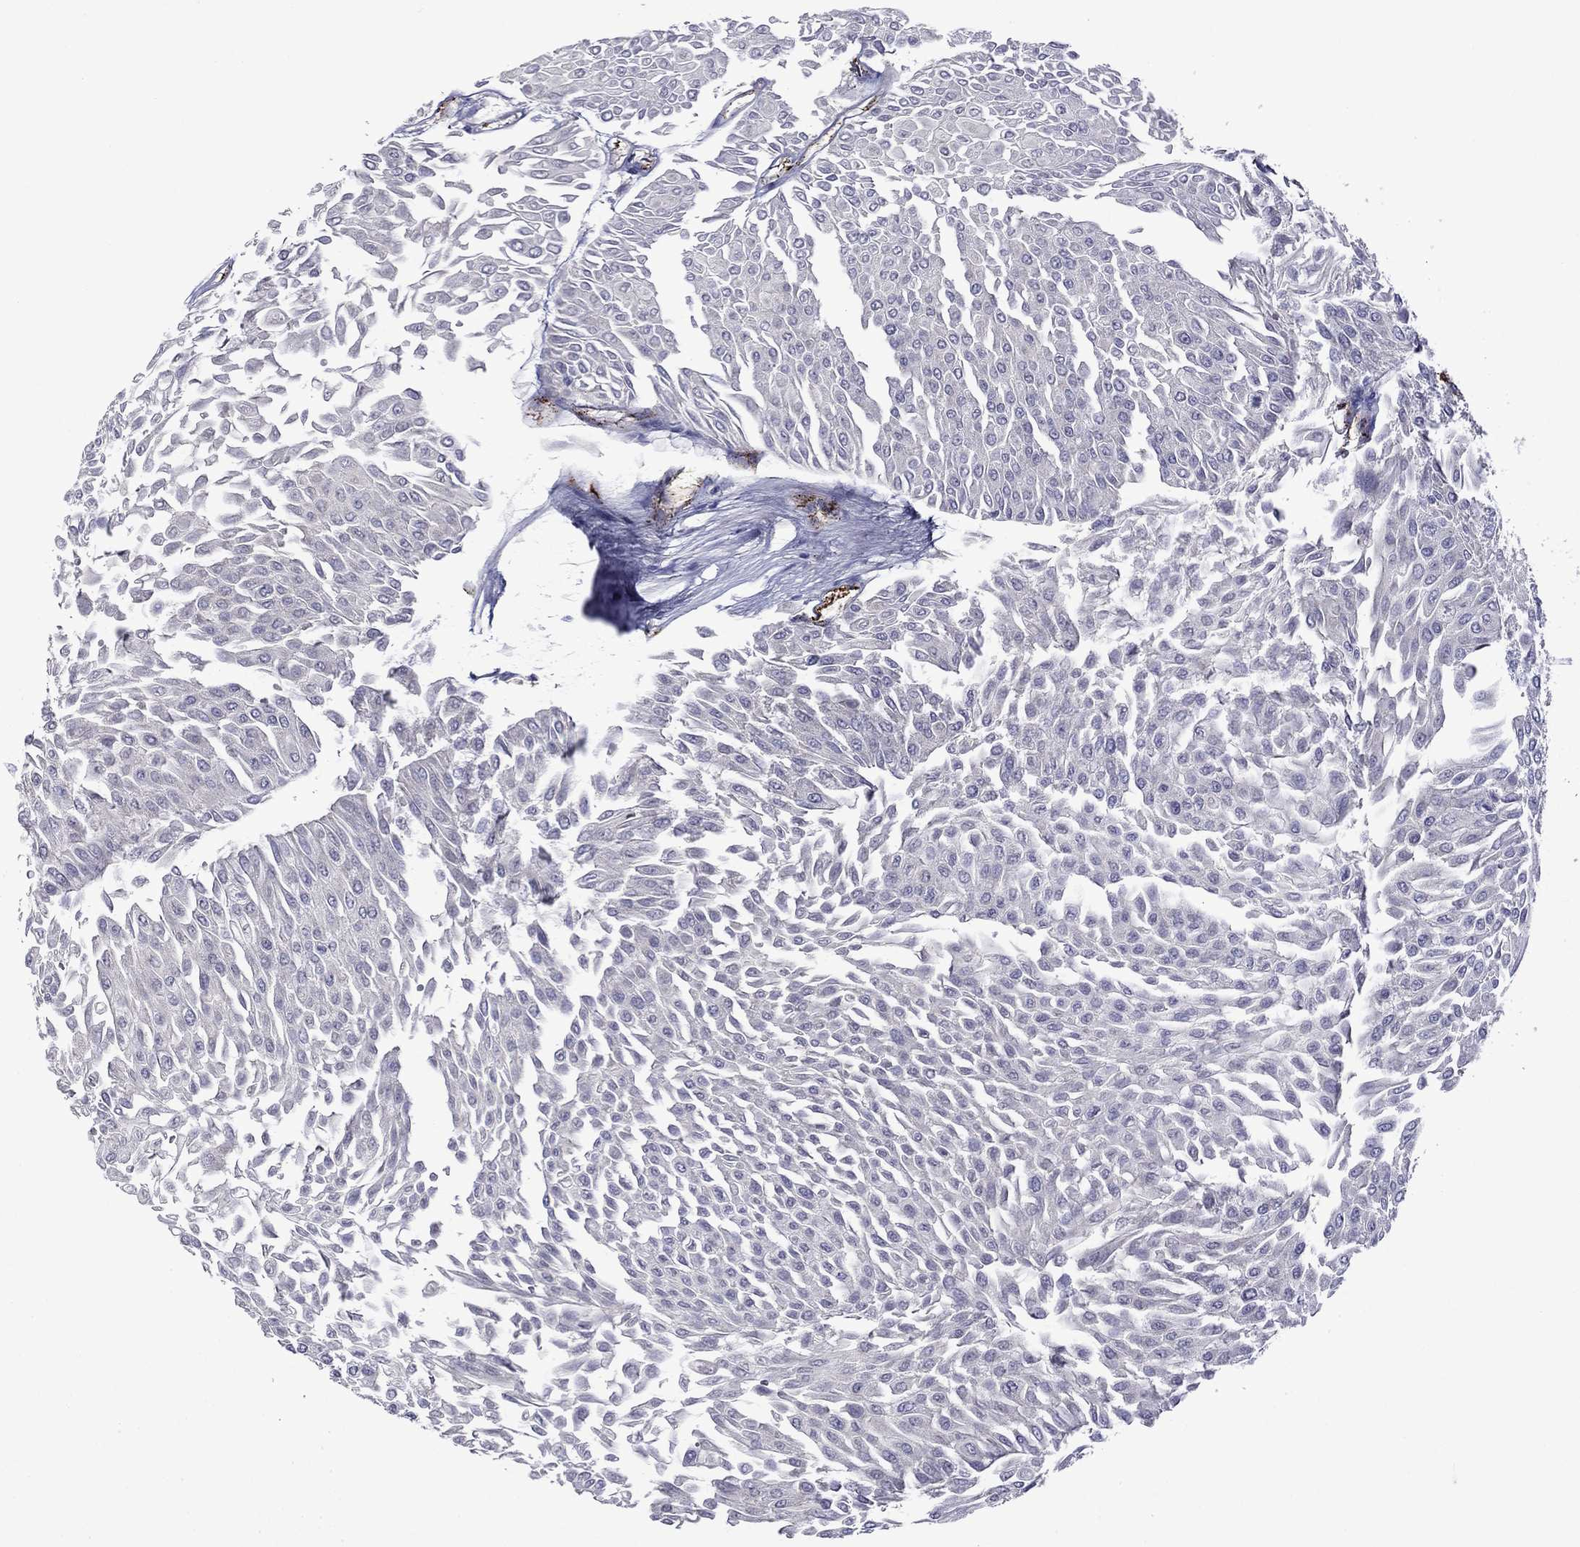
{"staining": {"intensity": "negative", "quantity": "none", "location": "none"}, "tissue": "urothelial cancer", "cell_type": "Tumor cells", "image_type": "cancer", "snomed": [{"axis": "morphology", "description": "Urothelial carcinoma, Low grade"}, {"axis": "topography", "description": "Urinary bladder"}], "caption": "Micrograph shows no significant protein expression in tumor cells of urothelial cancer.", "gene": "SLITRK1", "patient": {"sex": "male", "age": 67}}